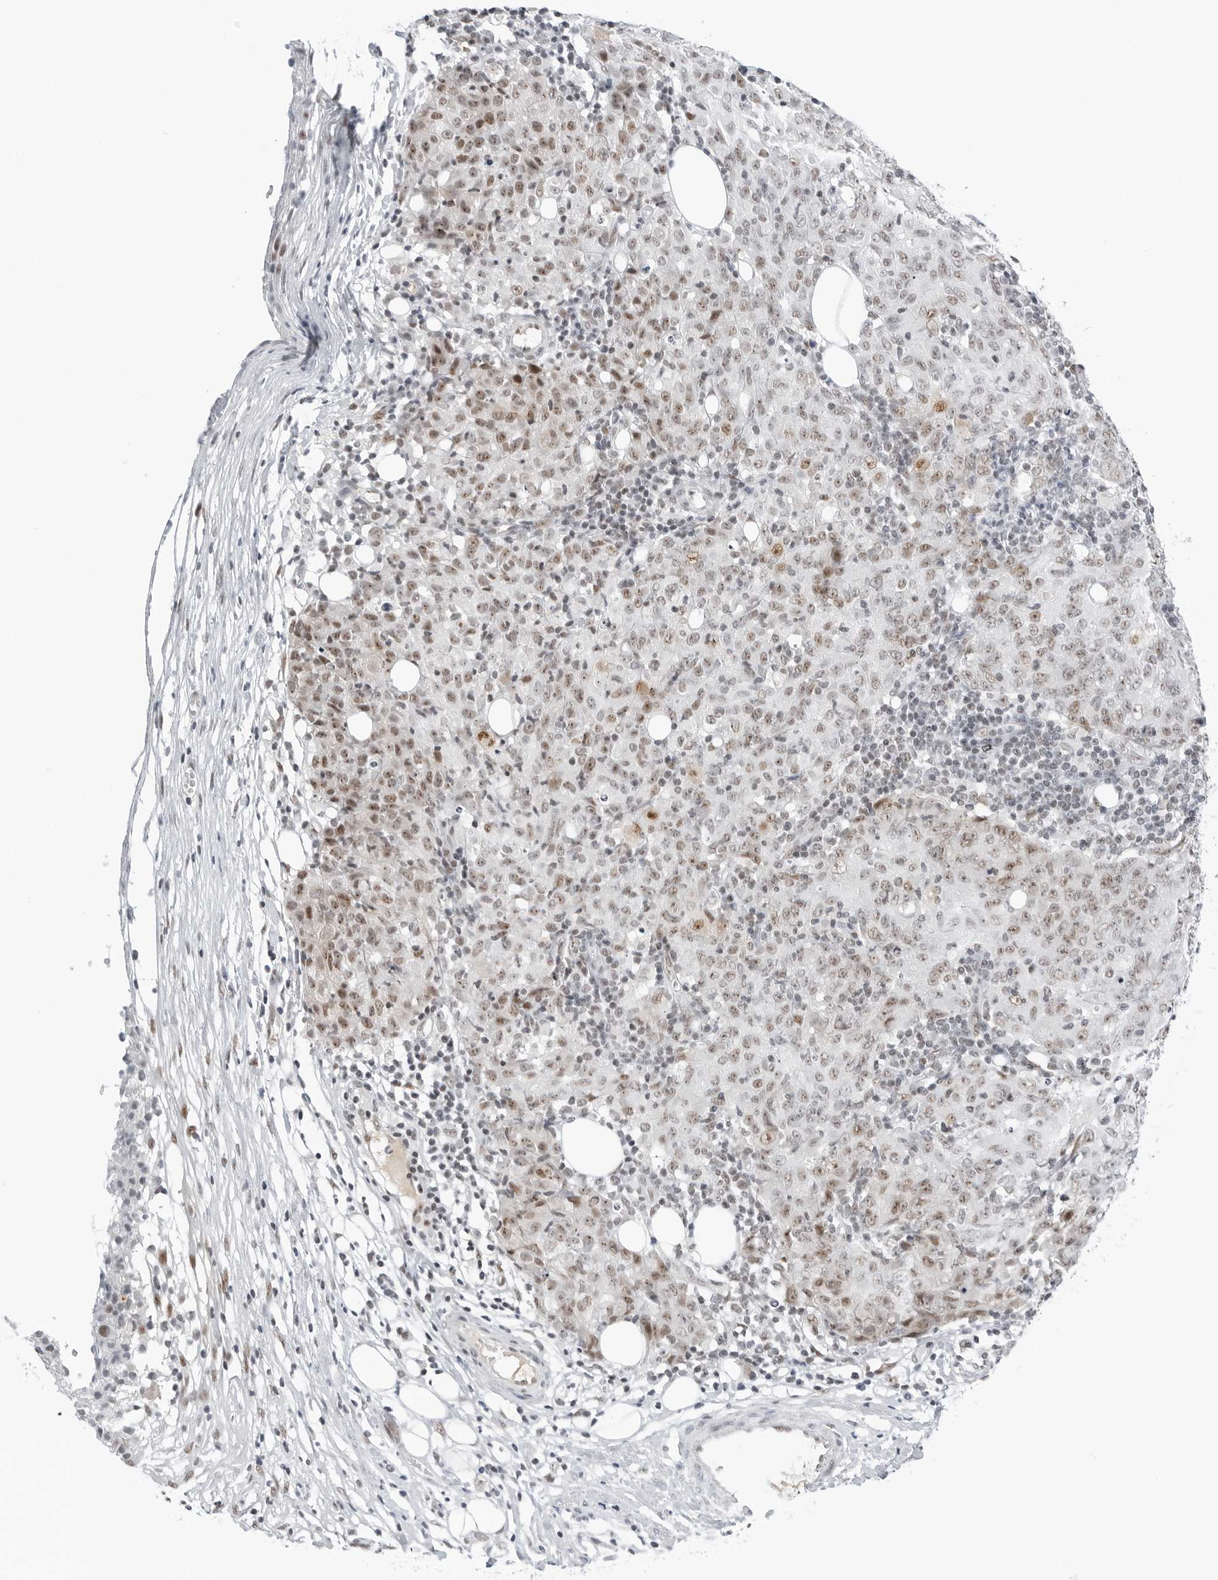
{"staining": {"intensity": "moderate", "quantity": "25%-75%", "location": "nuclear"}, "tissue": "ovarian cancer", "cell_type": "Tumor cells", "image_type": "cancer", "snomed": [{"axis": "morphology", "description": "Carcinoma, endometroid"}, {"axis": "topography", "description": "Ovary"}], "caption": "Human endometroid carcinoma (ovarian) stained with a protein marker shows moderate staining in tumor cells.", "gene": "WRAP53", "patient": {"sex": "female", "age": 42}}